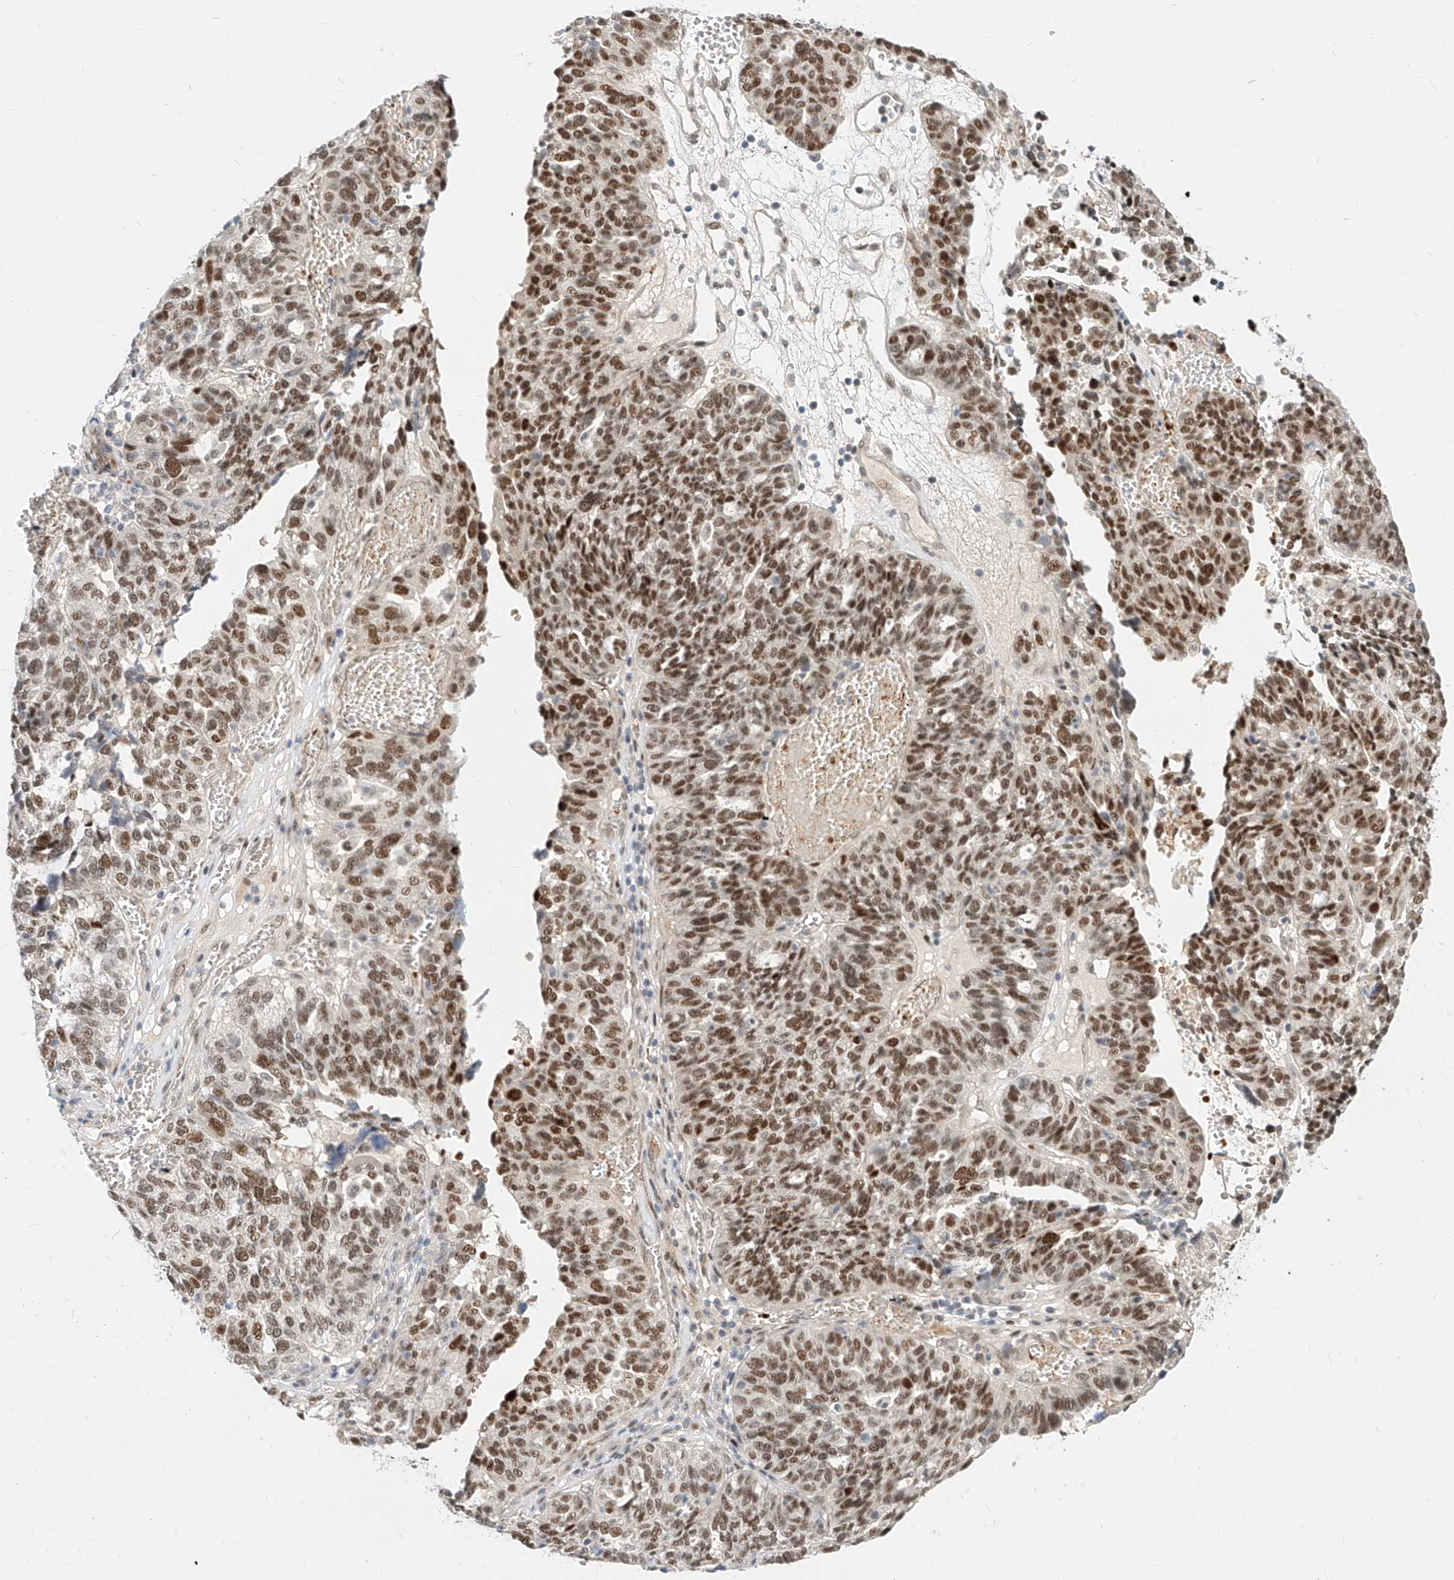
{"staining": {"intensity": "moderate", "quantity": ">75%", "location": "nuclear"}, "tissue": "ovarian cancer", "cell_type": "Tumor cells", "image_type": "cancer", "snomed": [{"axis": "morphology", "description": "Cystadenocarcinoma, serous, NOS"}, {"axis": "topography", "description": "Ovary"}], "caption": "Human ovarian cancer (serous cystadenocarcinoma) stained with a protein marker reveals moderate staining in tumor cells.", "gene": "CBX8", "patient": {"sex": "female", "age": 59}}